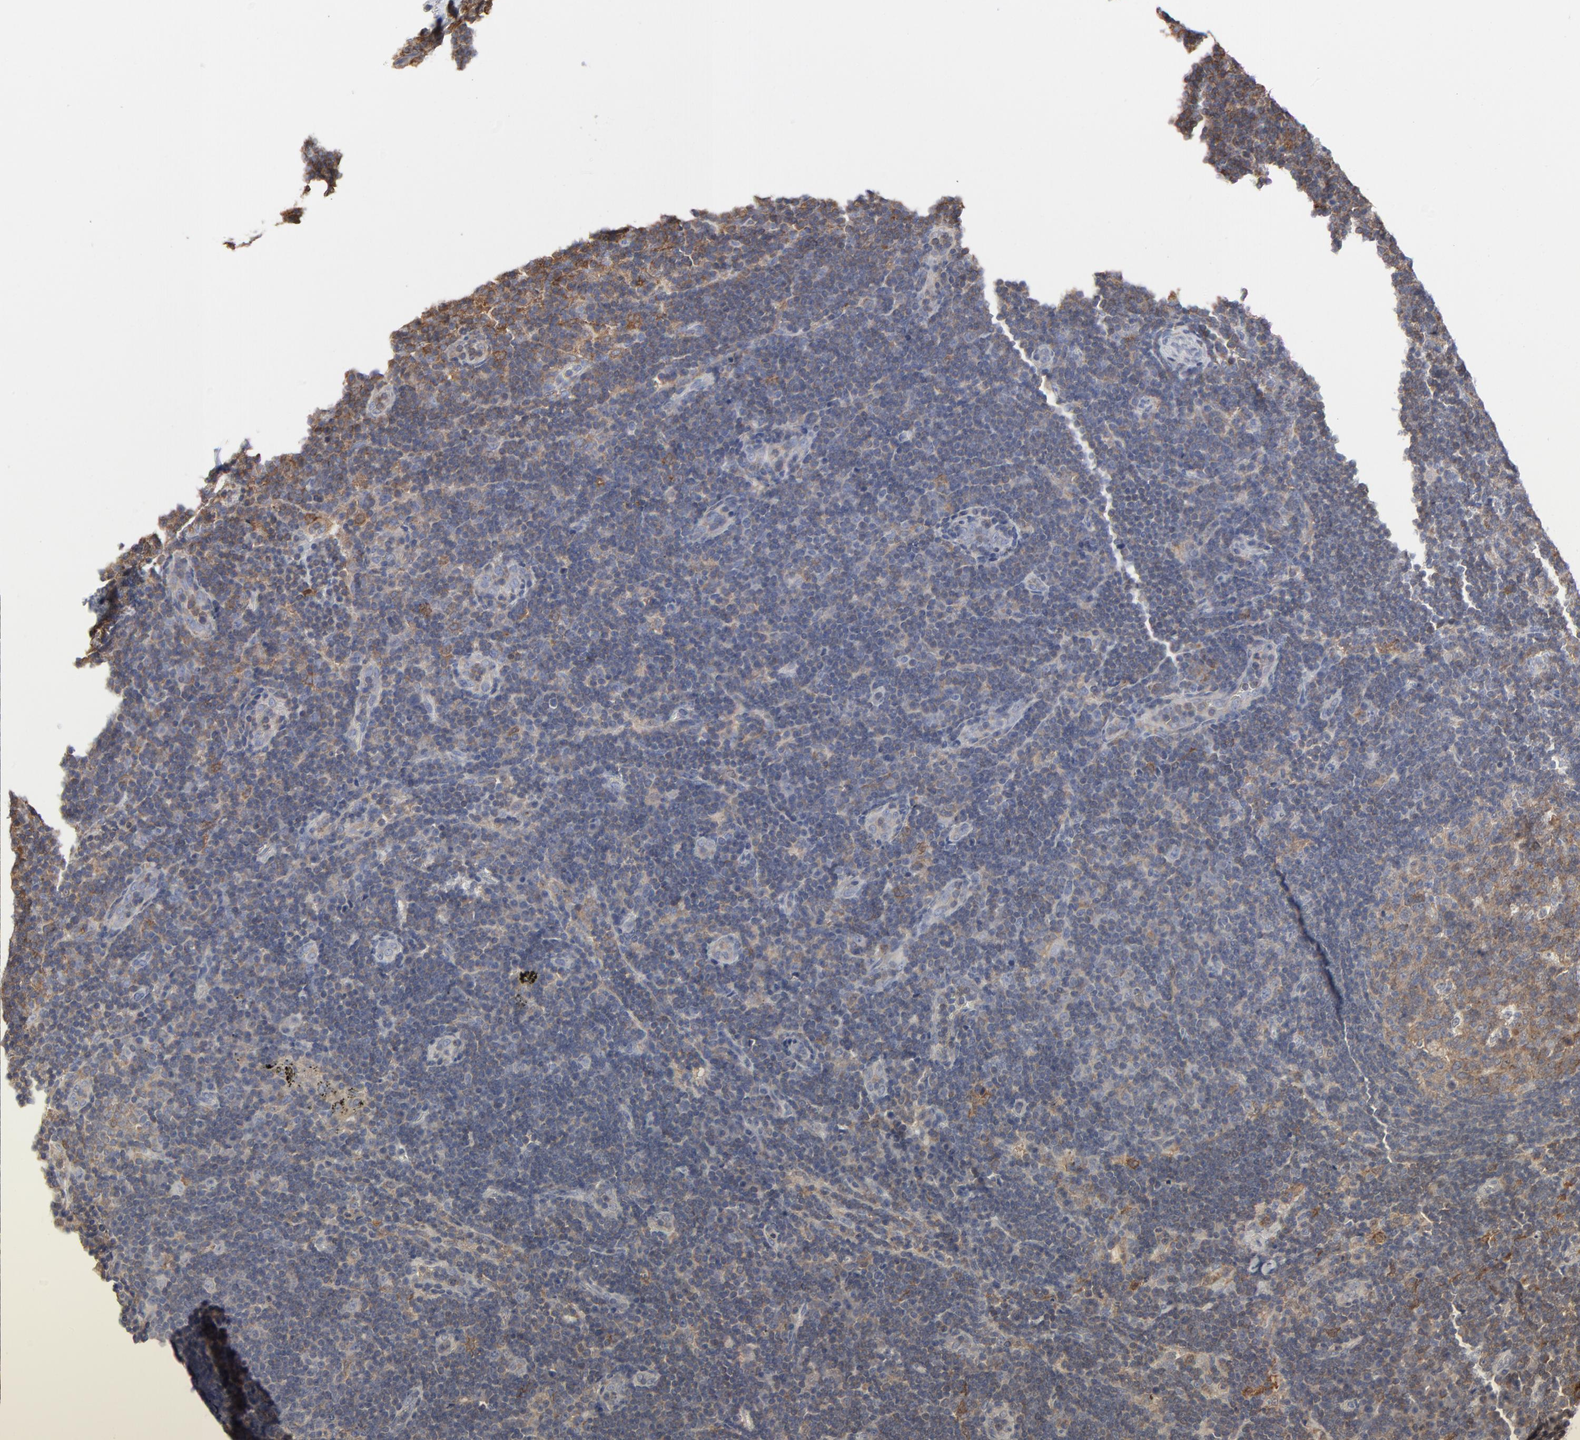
{"staining": {"intensity": "moderate", "quantity": ">75%", "location": "cytoplasmic/membranous"}, "tissue": "lymph node", "cell_type": "Germinal center cells", "image_type": "normal", "snomed": [{"axis": "morphology", "description": "Normal tissue, NOS"}, {"axis": "morphology", "description": "Squamous cell carcinoma, metastatic, NOS"}, {"axis": "topography", "description": "Lymph node"}], "caption": "Moderate cytoplasmic/membranous staining for a protein is appreciated in approximately >75% of germinal center cells of normal lymph node using immunohistochemistry (IHC).", "gene": "MAP2K1", "patient": {"sex": "female", "age": 53}}